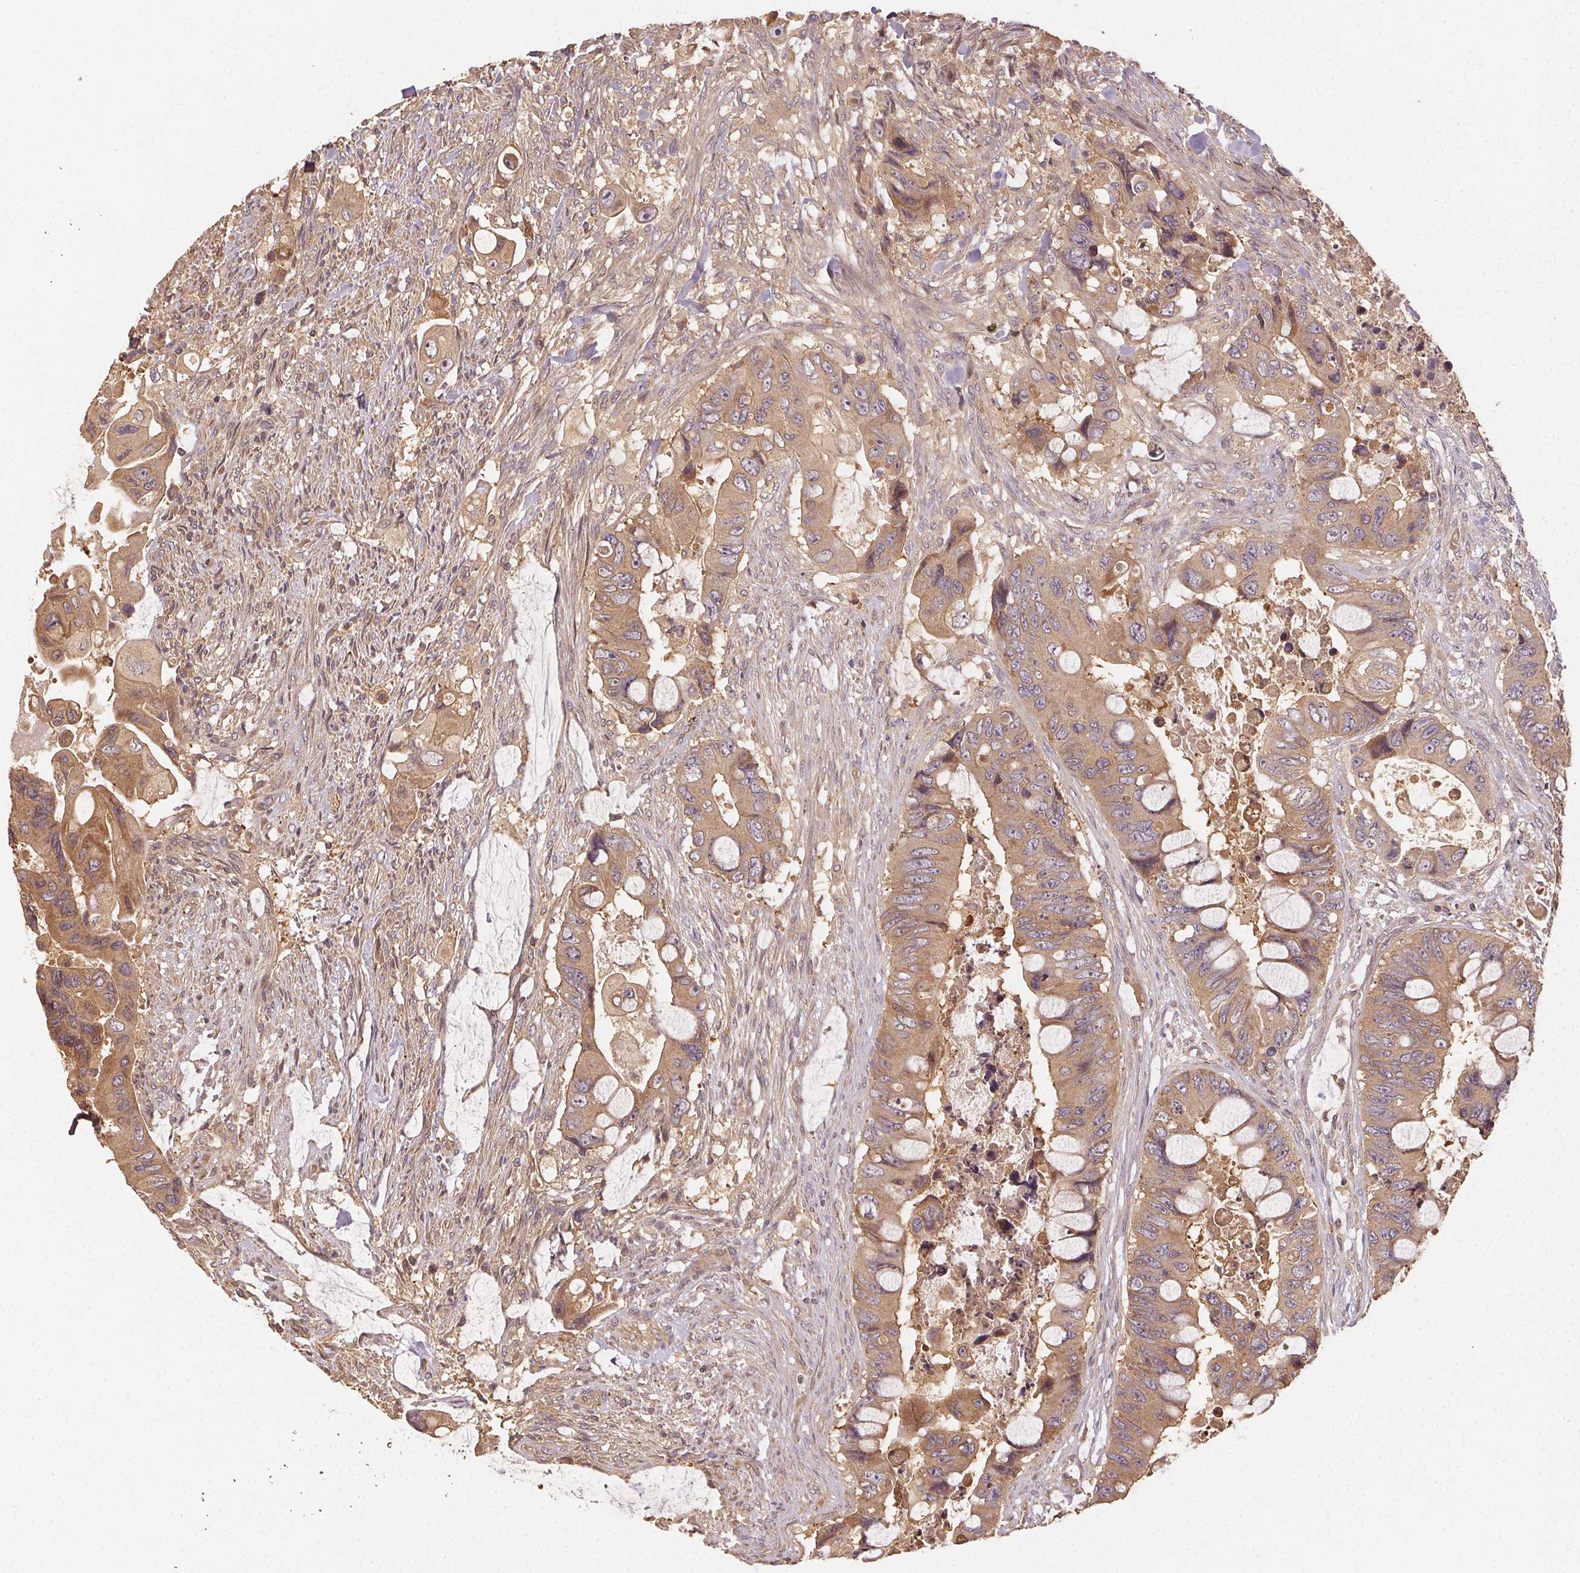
{"staining": {"intensity": "moderate", "quantity": ">75%", "location": "cytoplasmic/membranous"}, "tissue": "colorectal cancer", "cell_type": "Tumor cells", "image_type": "cancer", "snomed": [{"axis": "morphology", "description": "Adenocarcinoma, NOS"}, {"axis": "topography", "description": "Rectum"}], "caption": "Brown immunohistochemical staining in colorectal cancer shows moderate cytoplasmic/membranous positivity in about >75% of tumor cells.", "gene": "RALA", "patient": {"sex": "male", "age": 63}}